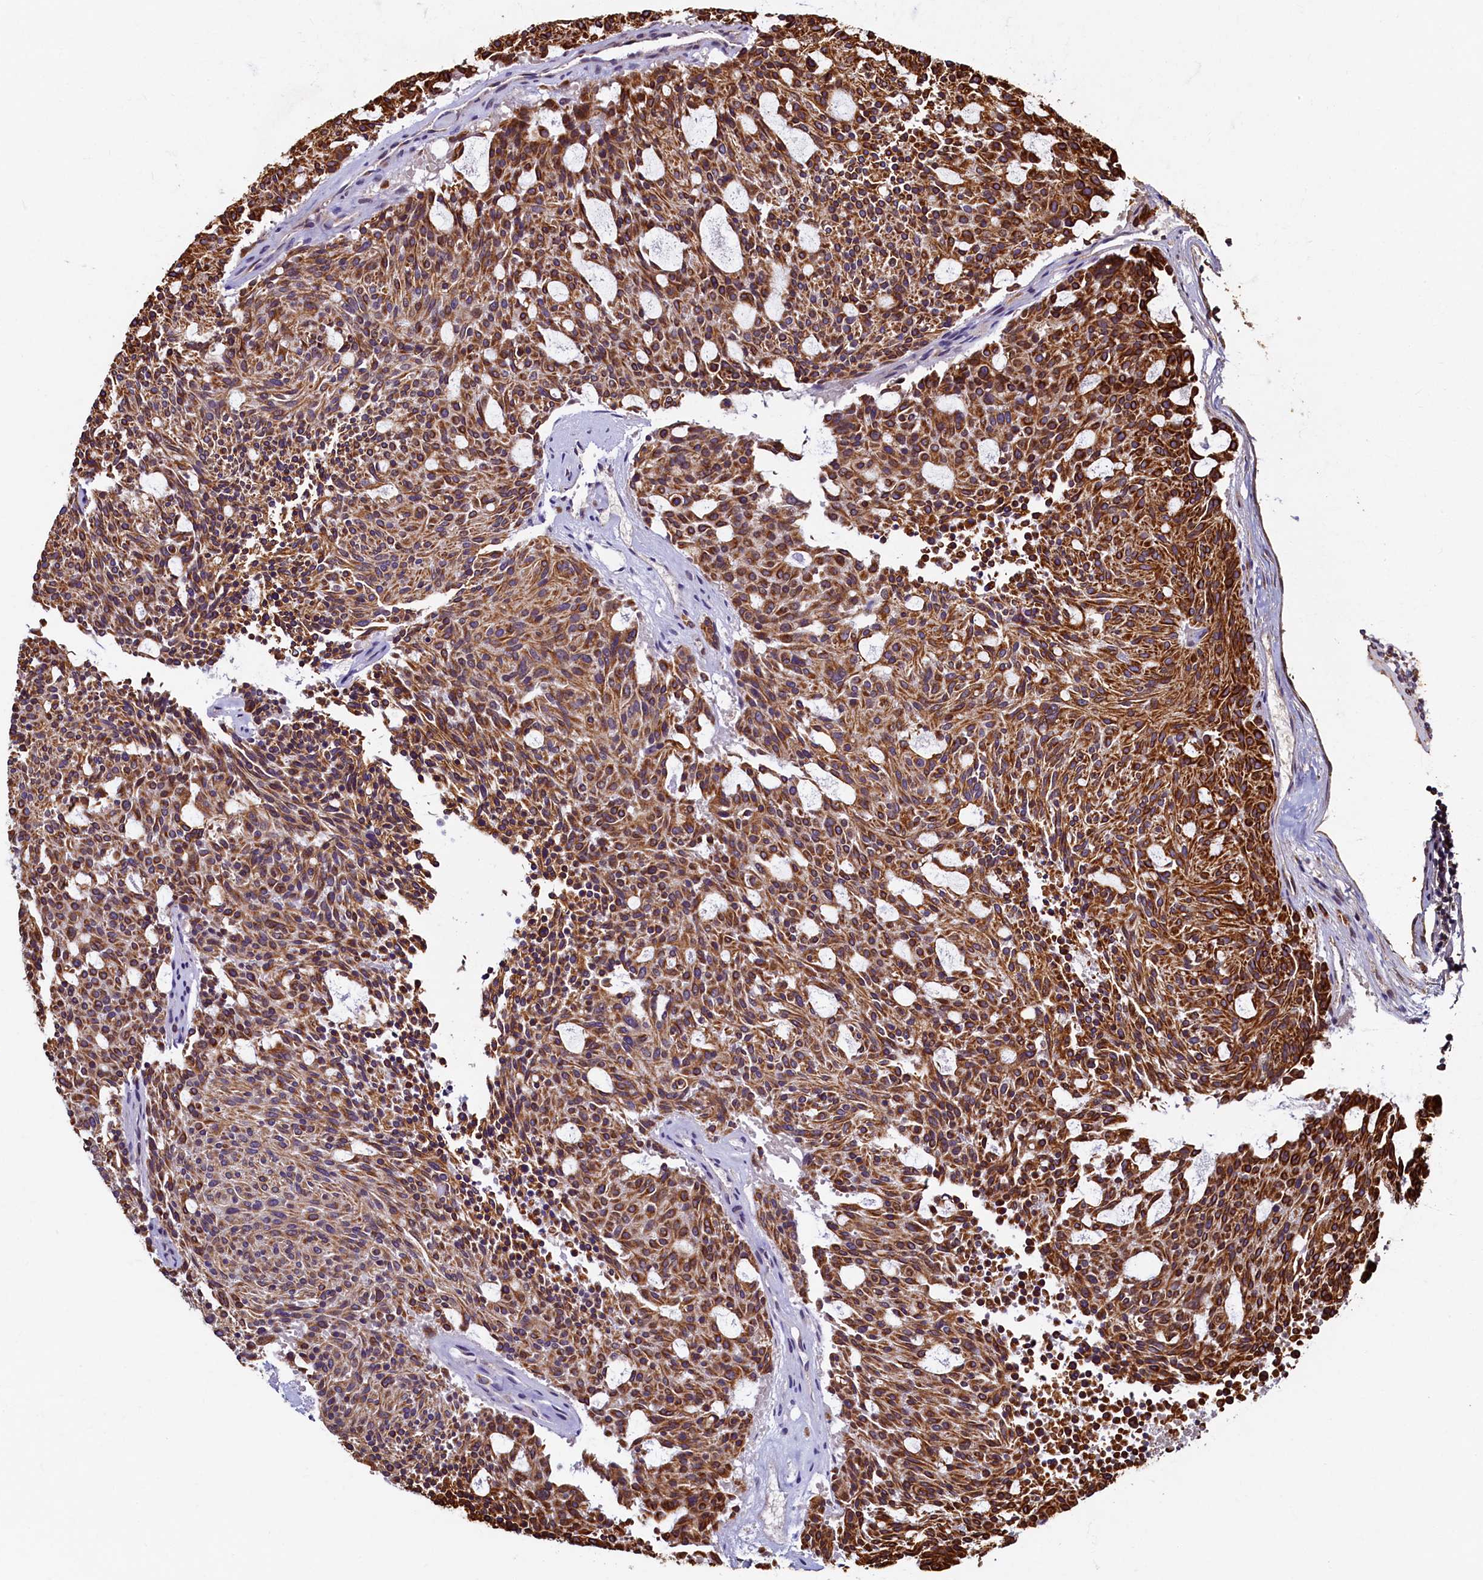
{"staining": {"intensity": "strong", "quantity": ">75%", "location": "cytoplasmic/membranous"}, "tissue": "carcinoid", "cell_type": "Tumor cells", "image_type": "cancer", "snomed": [{"axis": "morphology", "description": "Carcinoid, malignant, NOS"}, {"axis": "topography", "description": "Pancreas"}], "caption": "Strong cytoplasmic/membranous expression is present in about >75% of tumor cells in carcinoid.", "gene": "NCKAP5L", "patient": {"sex": "female", "age": 54}}